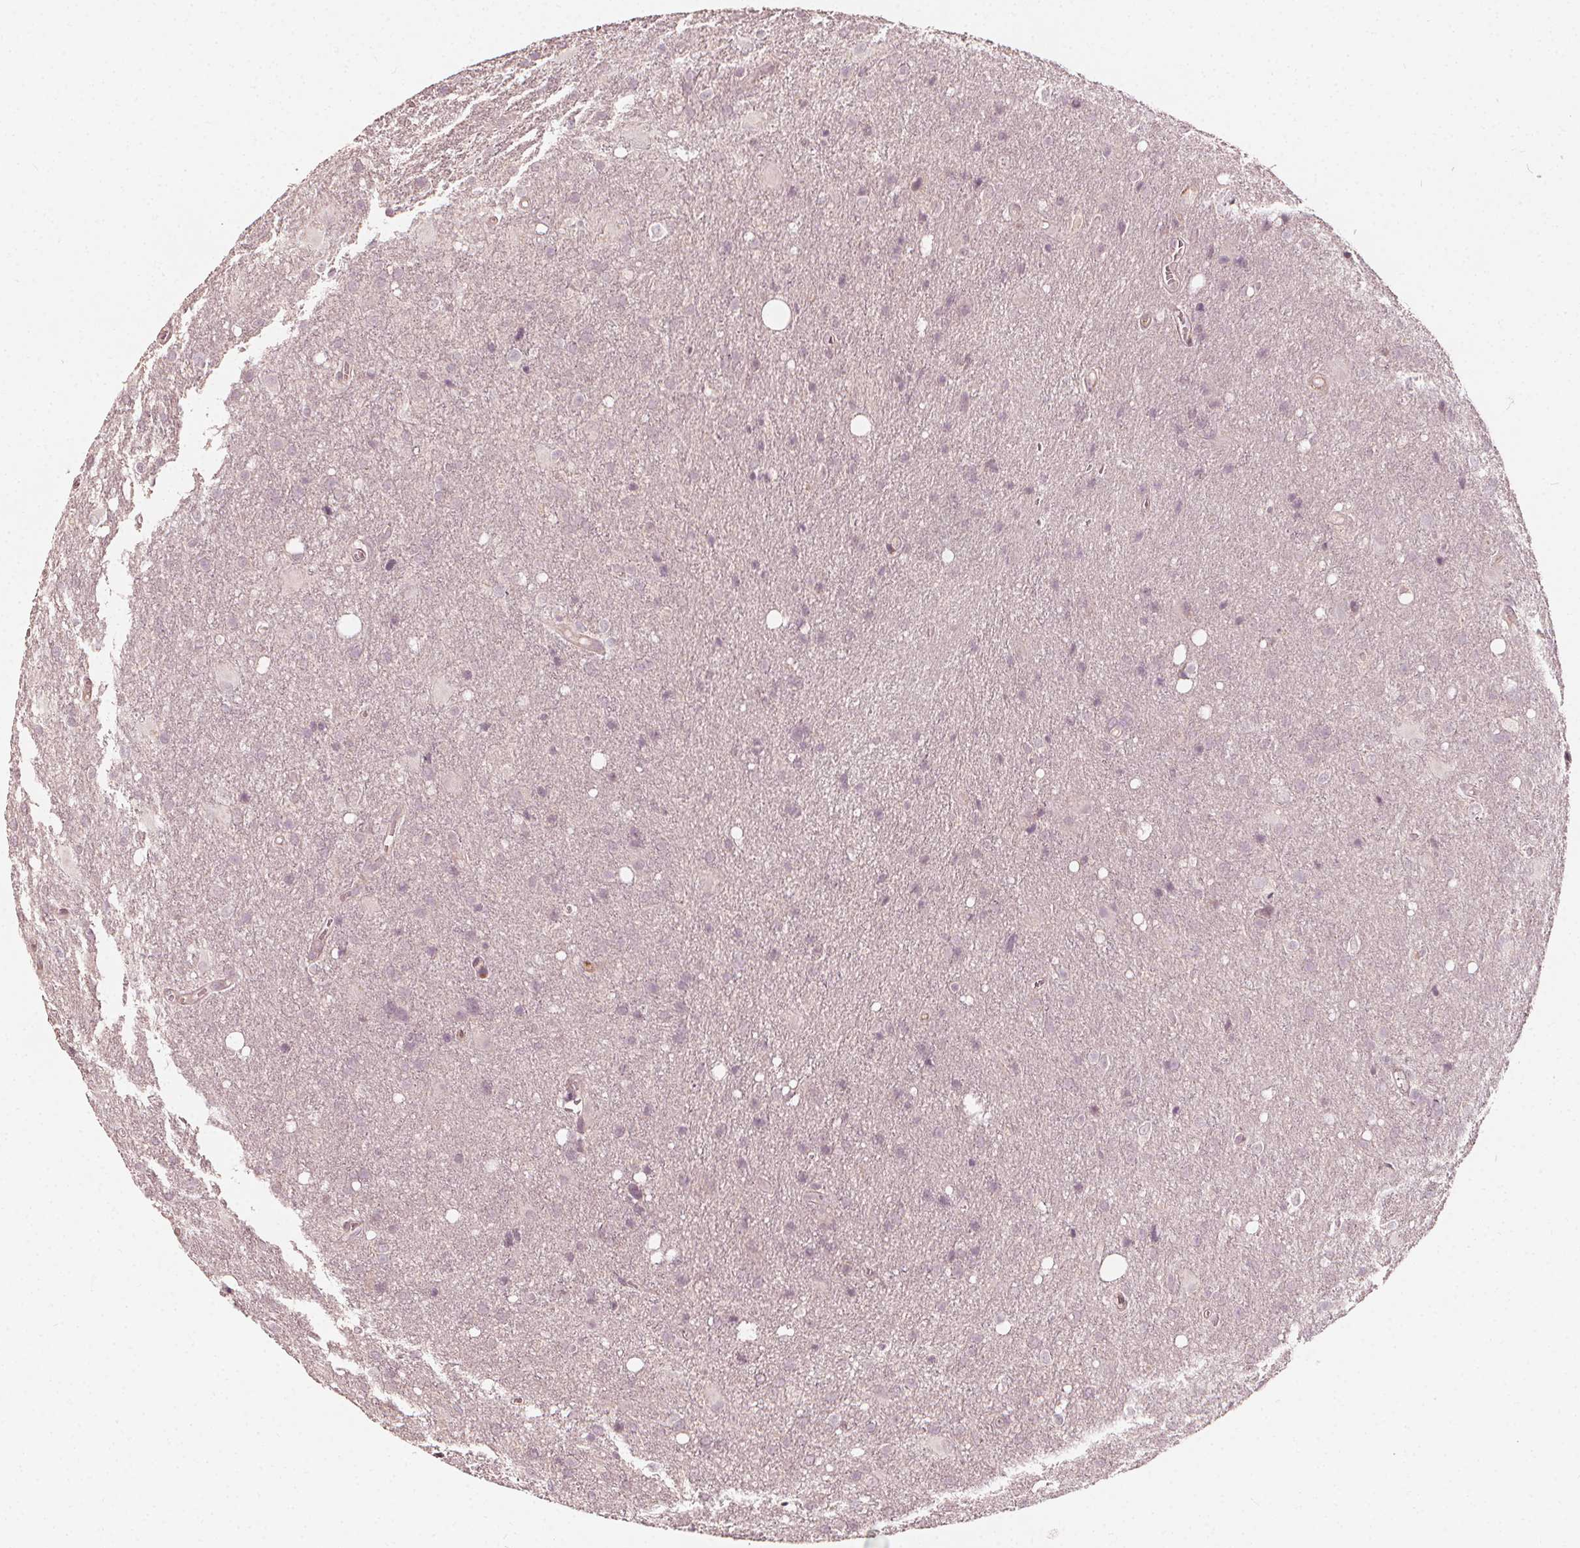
{"staining": {"intensity": "negative", "quantity": "none", "location": "none"}, "tissue": "glioma", "cell_type": "Tumor cells", "image_type": "cancer", "snomed": [{"axis": "morphology", "description": "Glioma, malignant, Low grade"}, {"axis": "topography", "description": "Brain"}], "caption": "Tumor cells show no significant protein staining in malignant glioma (low-grade).", "gene": "NPC1L1", "patient": {"sex": "male", "age": 66}}